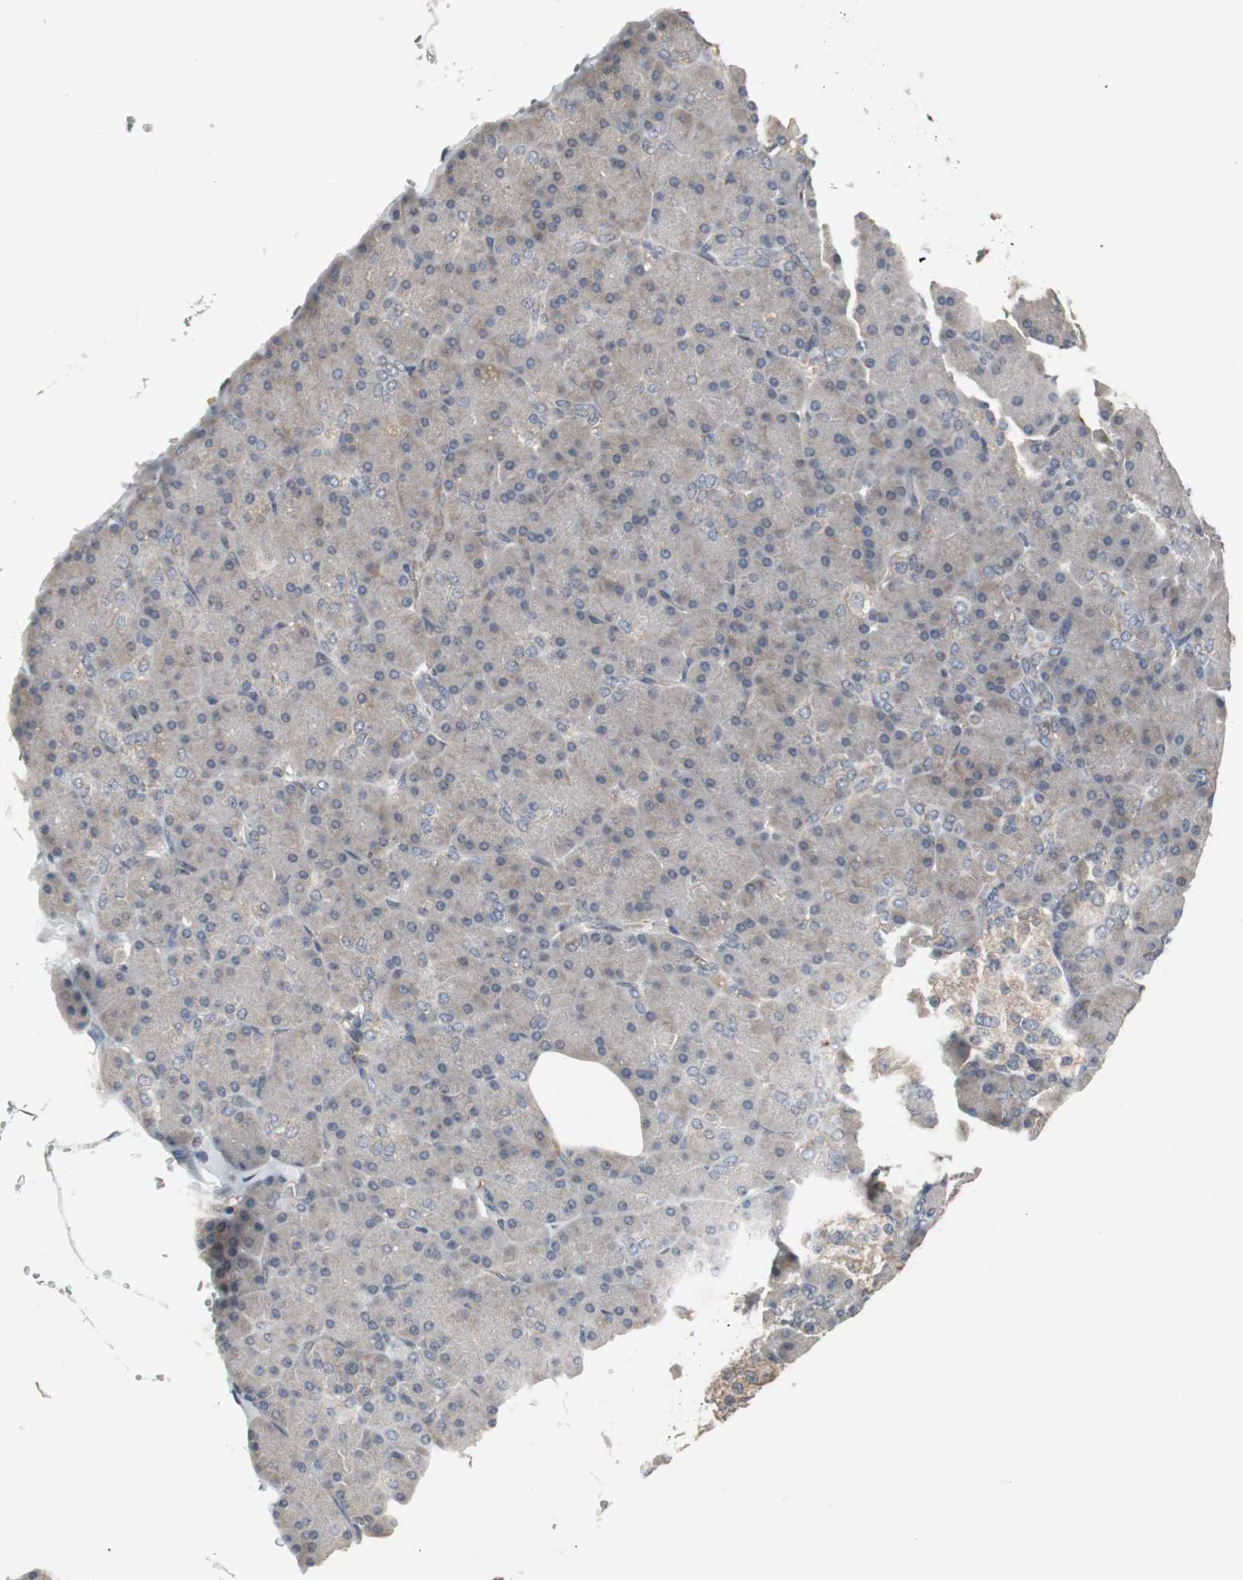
{"staining": {"intensity": "weak", "quantity": ">75%", "location": "cytoplasmic/membranous"}, "tissue": "pancreas", "cell_type": "Exocrine glandular cells", "image_type": "normal", "snomed": [{"axis": "morphology", "description": "Normal tissue, NOS"}, {"axis": "topography", "description": "Pancreas"}], "caption": "Immunohistochemical staining of unremarkable pancreas exhibits weak cytoplasmic/membranous protein staining in about >75% of exocrine glandular cells. (IHC, brightfield microscopy, high magnification).", "gene": "ATP2B2", "patient": {"sex": "female", "age": 43}}